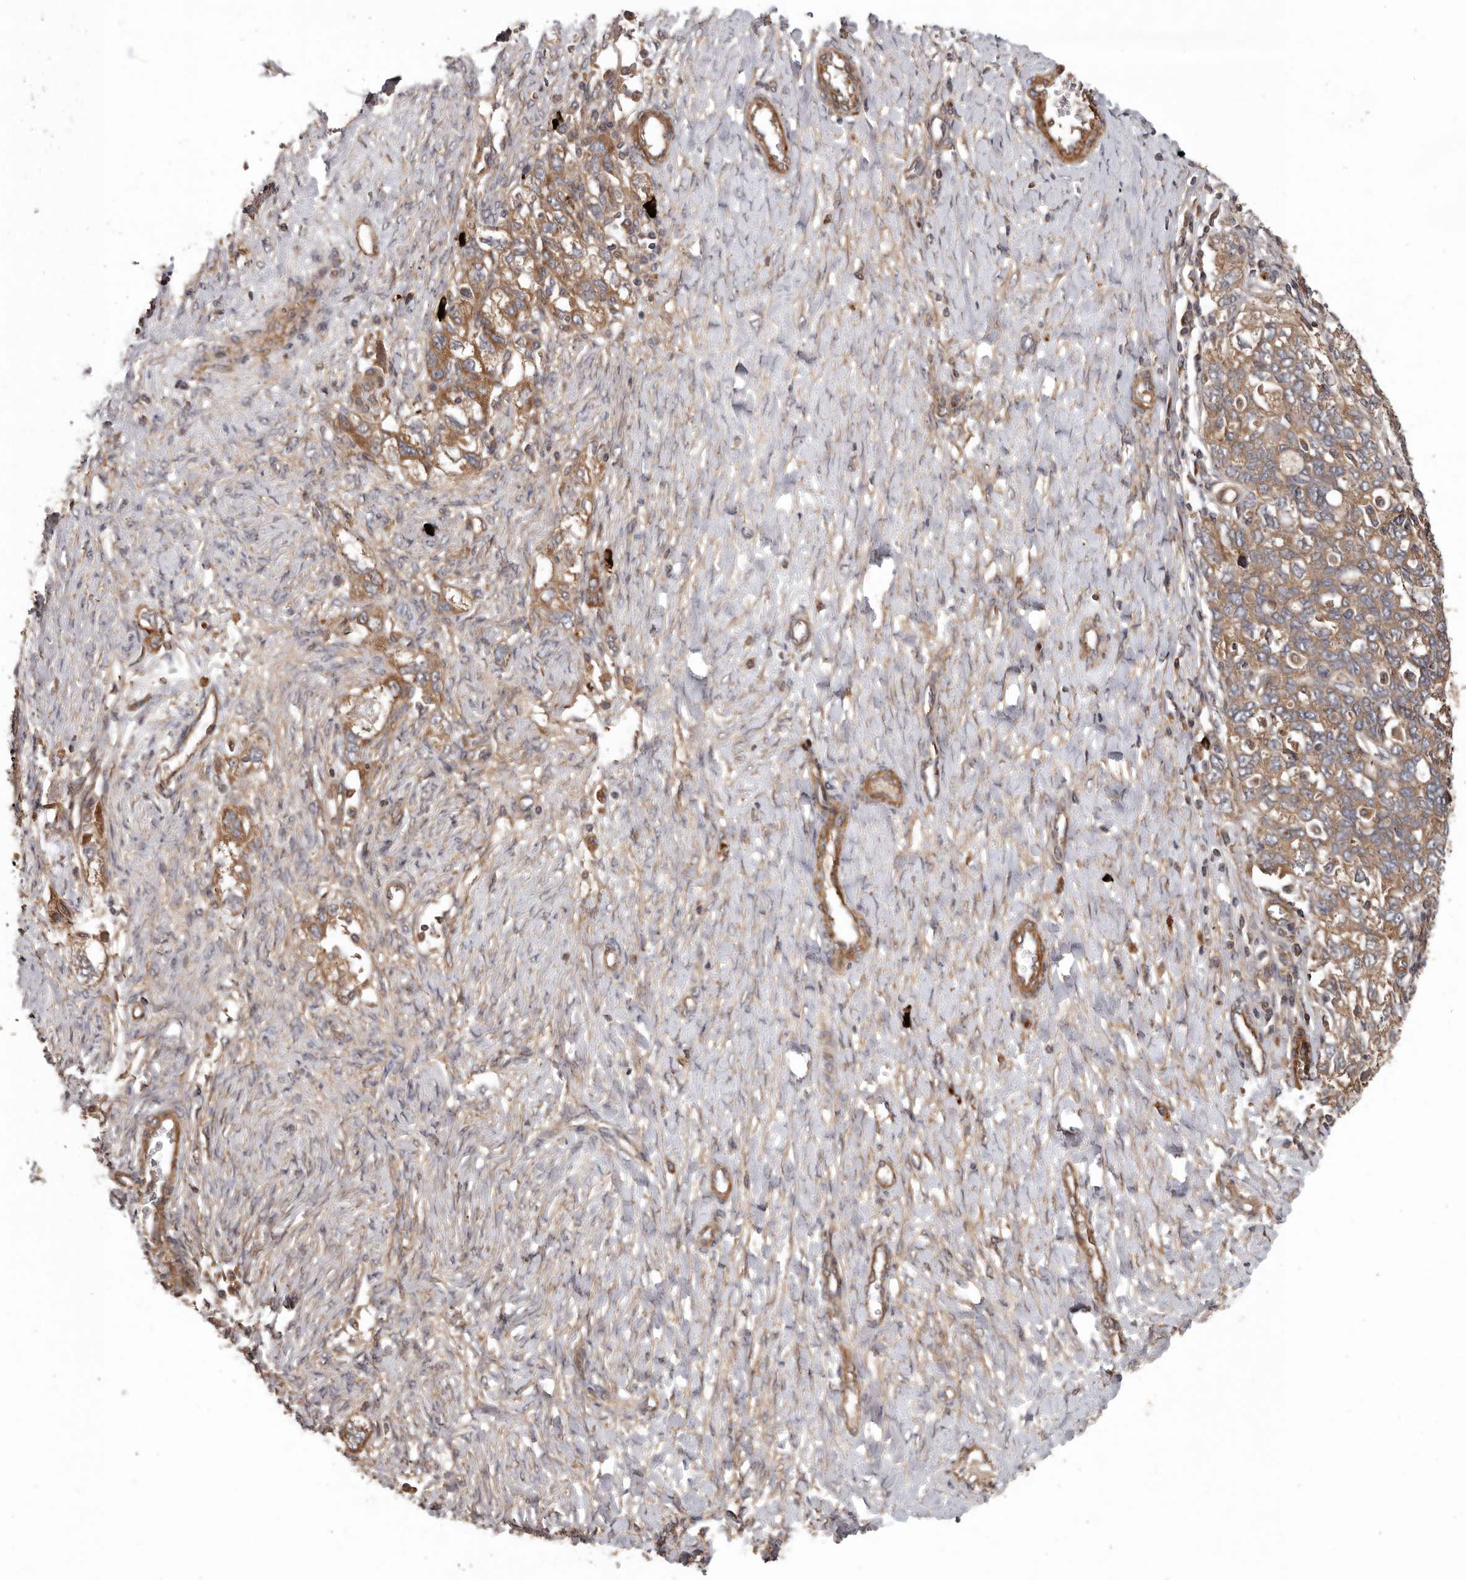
{"staining": {"intensity": "moderate", "quantity": ">75%", "location": "cytoplasmic/membranous"}, "tissue": "ovarian cancer", "cell_type": "Tumor cells", "image_type": "cancer", "snomed": [{"axis": "morphology", "description": "Carcinoma, NOS"}, {"axis": "morphology", "description": "Cystadenocarcinoma, serous, NOS"}, {"axis": "topography", "description": "Ovary"}], "caption": "Ovarian carcinoma stained for a protein (brown) demonstrates moderate cytoplasmic/membranous positive positivity in about >75% of tumor cells.", "gene": "ARHGEF5", "patient": {"sex": "female", "age": 69}}